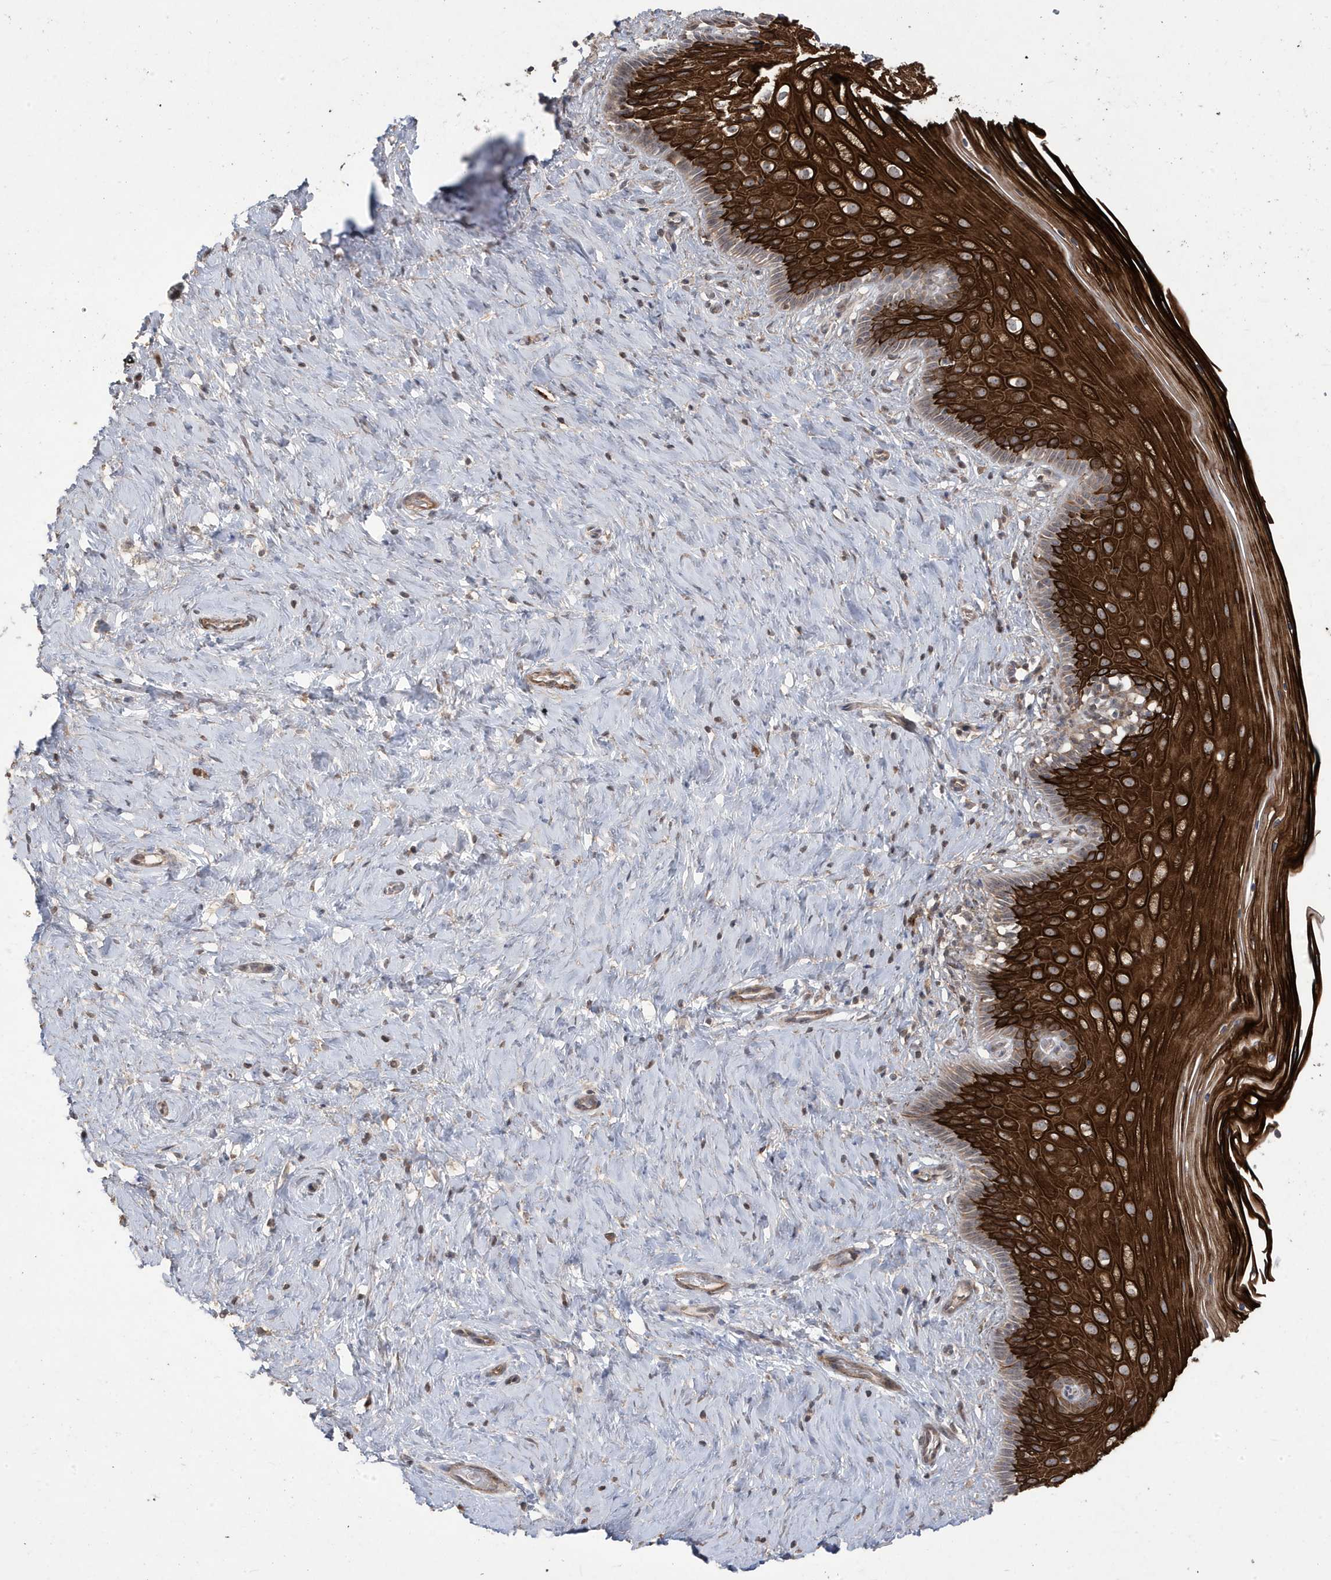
{"staining": {"intensity": "moderate", "quantity": "25%-75%", "location": "cytoplasmic/membranous"}, "tissue": "cervix", "cell_type": "Glandular cells", "image_type": "normal", "snomed": [{"axis": "morphology", "description": "Normal tissue, NOS"}, {"axis": "topography", "description": "Cervix"}], "caption": "Immunohistochemical staining of unremarkable human cervix demonstrates moderate cytoplasmic/membranous protein expression in approximately 25%-75% of glandular cells. (DAB (3,3'-diaminobenzidine) IHC, brown staining for protein, blue staining for nuclei).", "gene": "CETN3", "patient": {"sex": "female", "age": 33}}